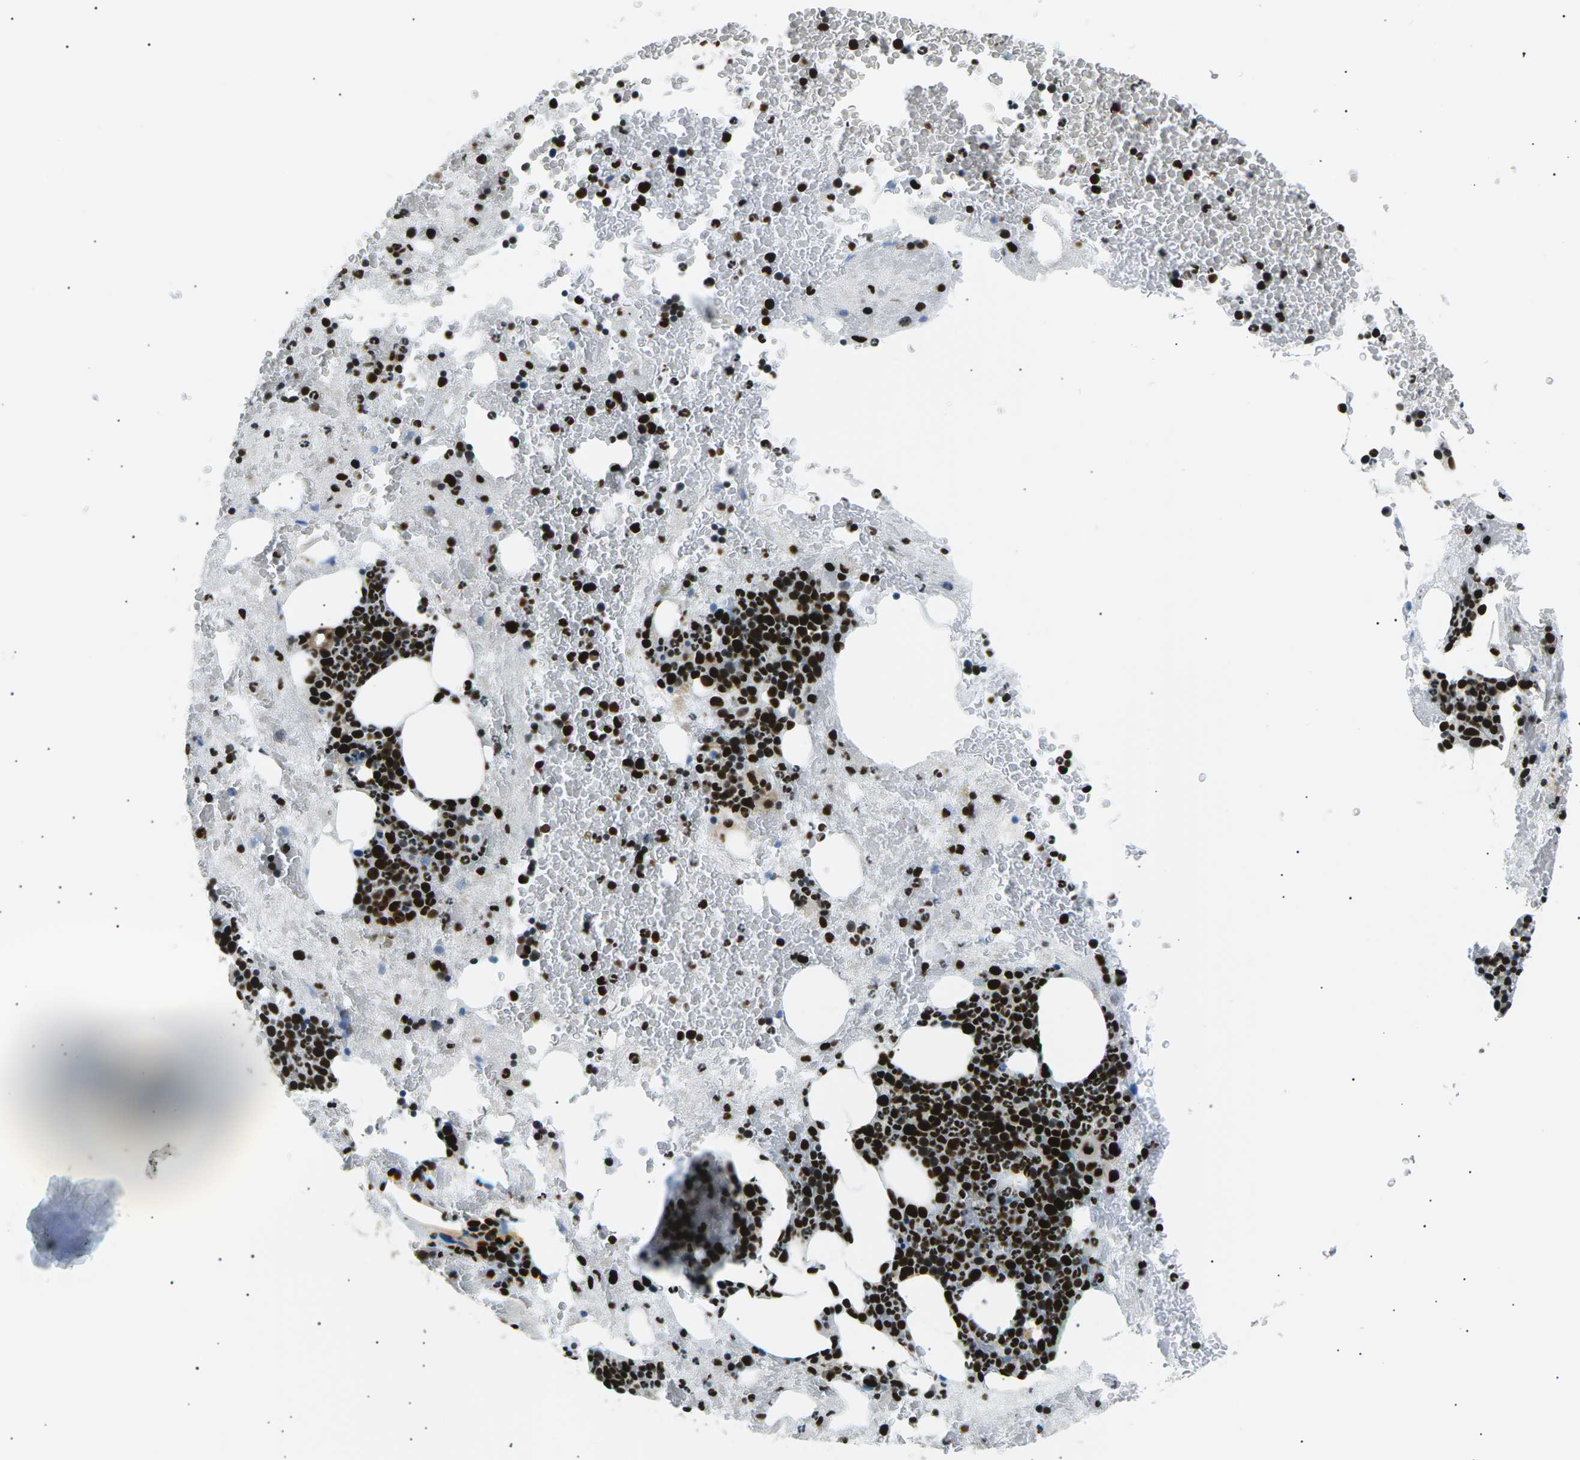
{"staining": {"intensity": "strong", "quantity": ">75%", "location": "nuclear"}, "tissue": "bone marrow", "cell_type": "Hematopoietic cells", "image_type": "normal", "snomed": [{"axis": "morphology", "description": "Normal tissue, NOS"}, {"axis": "morphology", "description": "Inflammation, NOS"}, {"axis": "topography", "description": "Bone marrow"}], "caption": "Protein staining displays strong nuclear positivity in approximately >75% of hematopoietic cells in unremarkable bone marrow. Using DAB (3,3'-diaminobenzidine) (brown) and hematoxylin (blue) stains, captured at high magnification using brightfield microscopy.", "gene": "RPA2", "patient": {"sex": "male", "age": 63}}